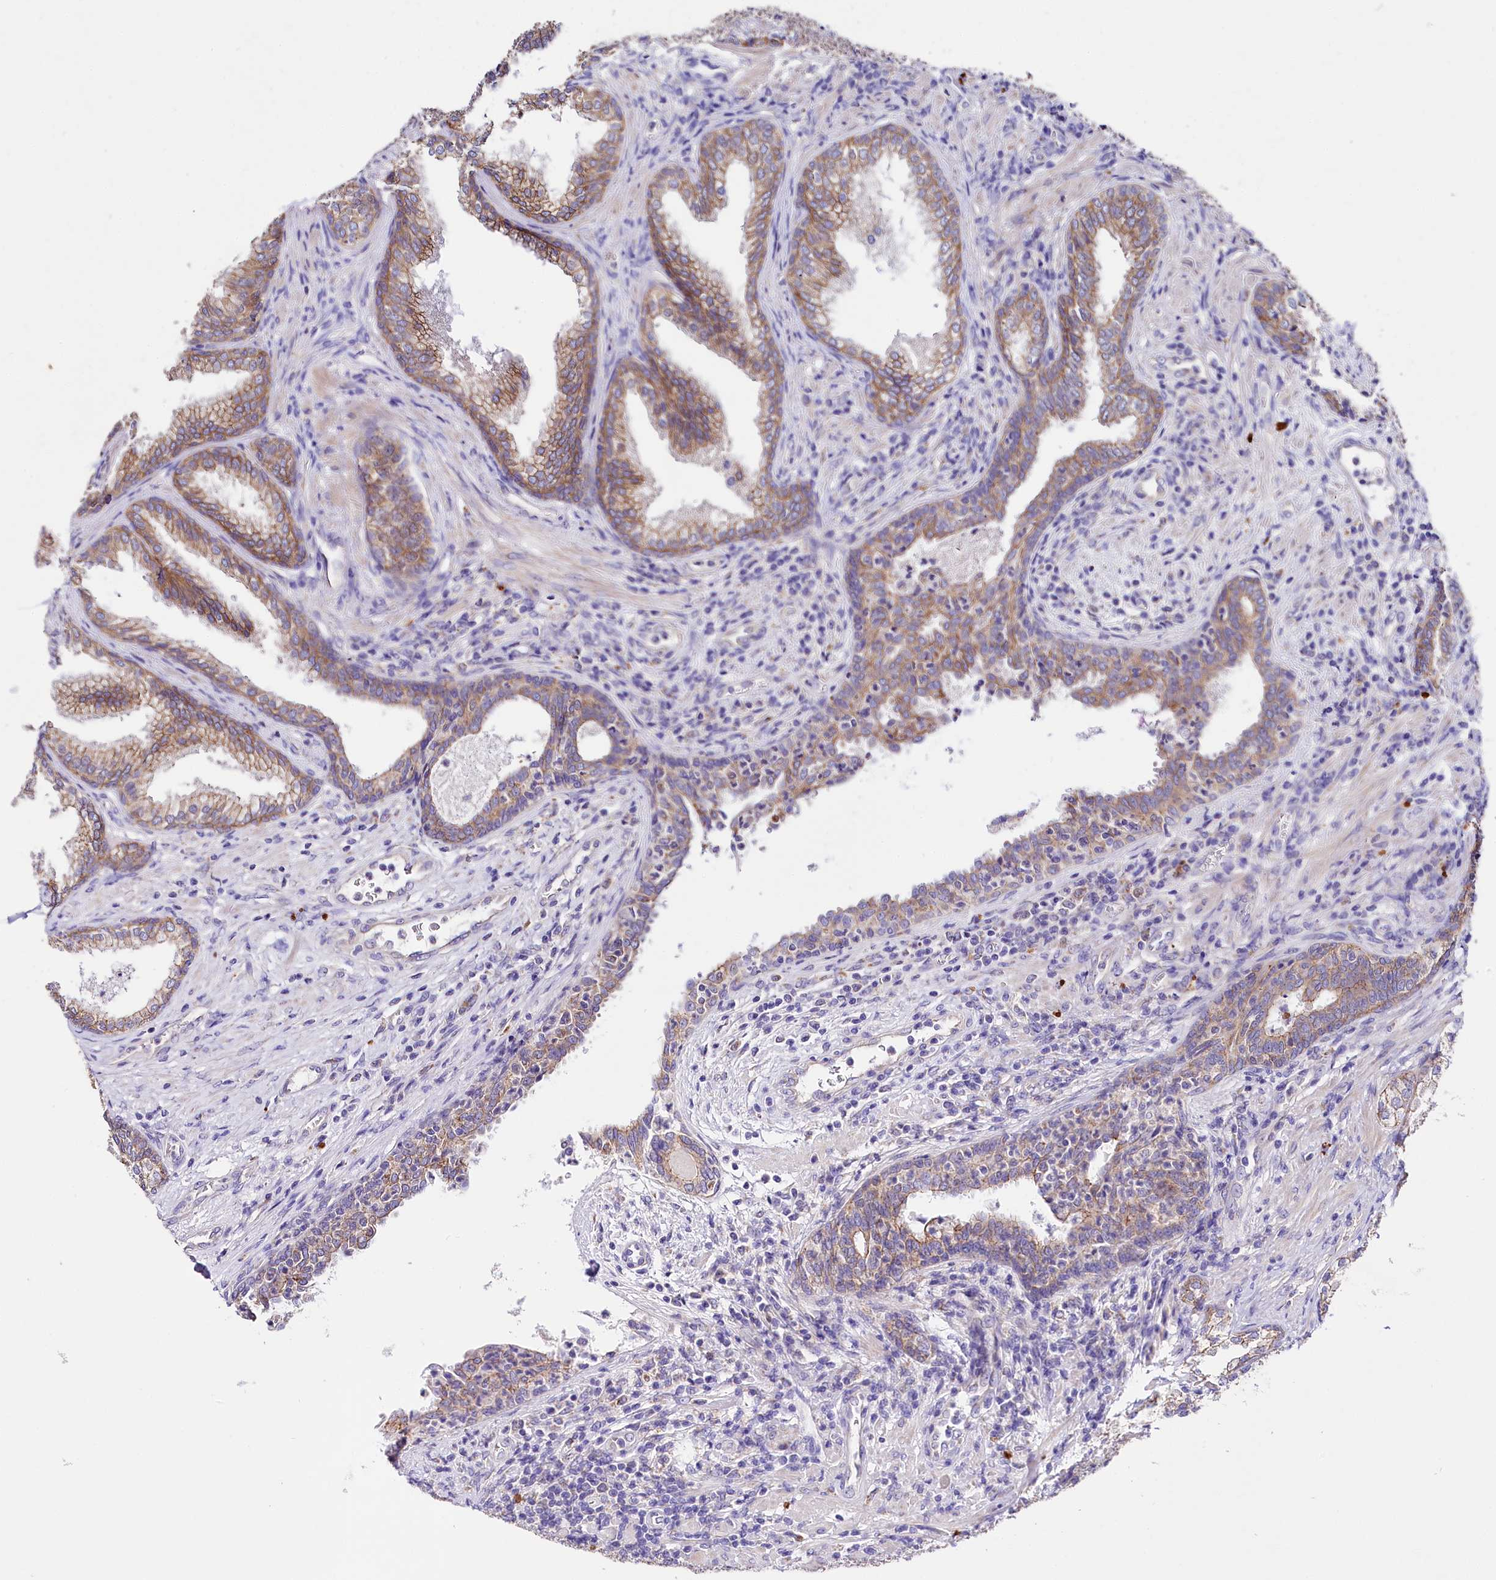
{"staining": {"intensity": "moderate", "quantity": ">75%", "location": "cytoplasmic/membranous"}, "tissue": "prostate", "cell_type": "Glandular cells", "image_type": "normal", "snomed": [{"axis": "morphology", "description": "Normal tissue, NOS"}, {"axis": "topography", "description": "Prostate"}], "caption": "IHC micrograph of unremarkable prostate stained for a protein (brown), which displays medium levels of moderate cytoplasmic/membranous staining in about >75% of glandular cells.", "gene": "SACM1L", "patient": {"sex": "male", "age": 76}}